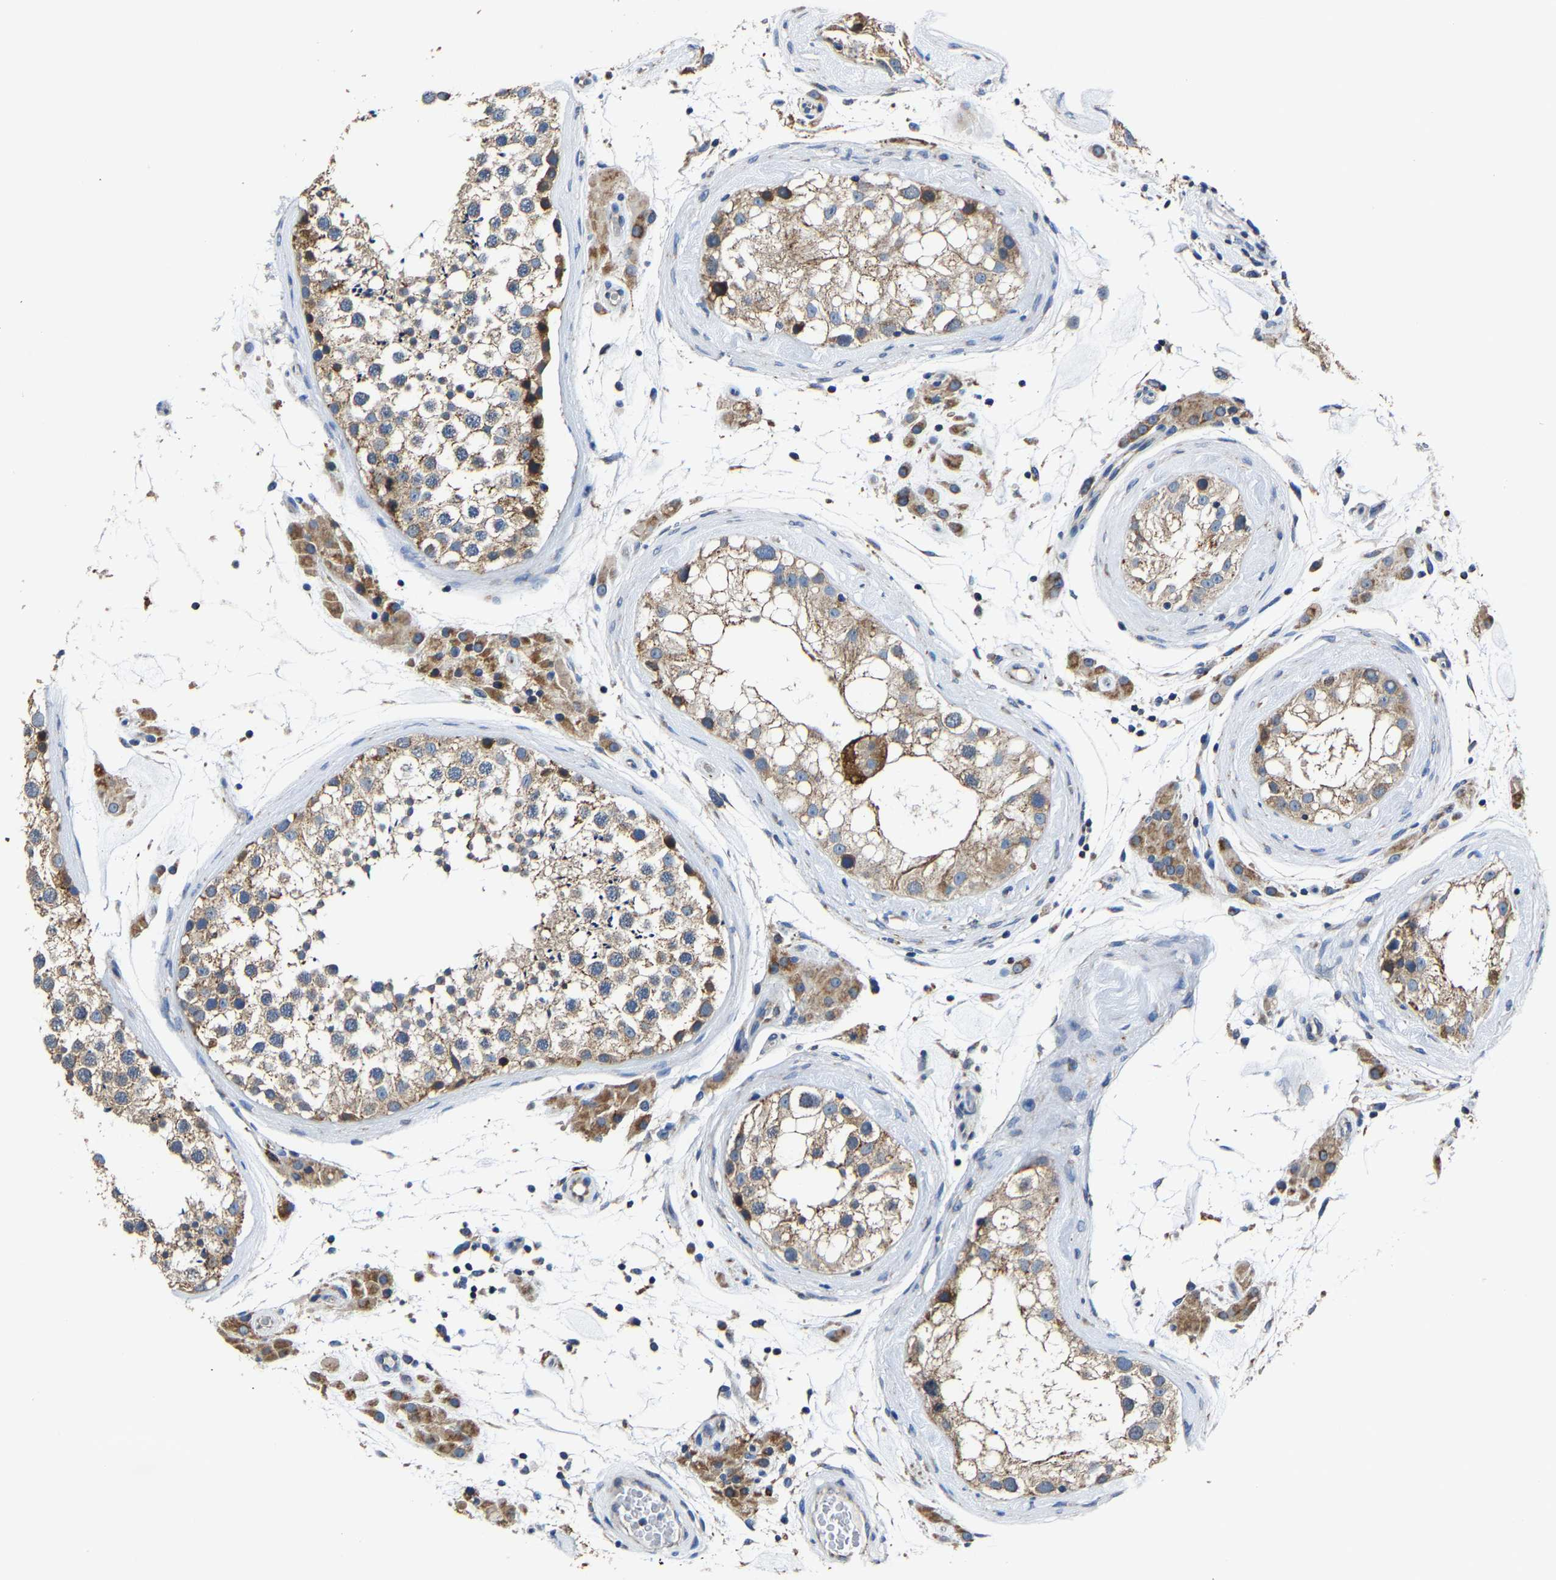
{"staining": {"intensity": "moderate", "quantity": ">75%", "location": "cytoplasmic/membranous"}, "tissue": "testis", "cell_type": "Cells in seminiferous ducts", "image_type": "normal", "snomed": [{"axis": "morphology", "description": "Normal tissue, NOS"}, {"axis": "topography", "description": "Testis"}], "caption": "Protein staining by IHC displays moderate cytoplasmic/membranous positivity in about >75% of cells in seminiferous ducts in benign testis.", "gene": "AGK", "patient": {"sex": "male", "age": 46}}